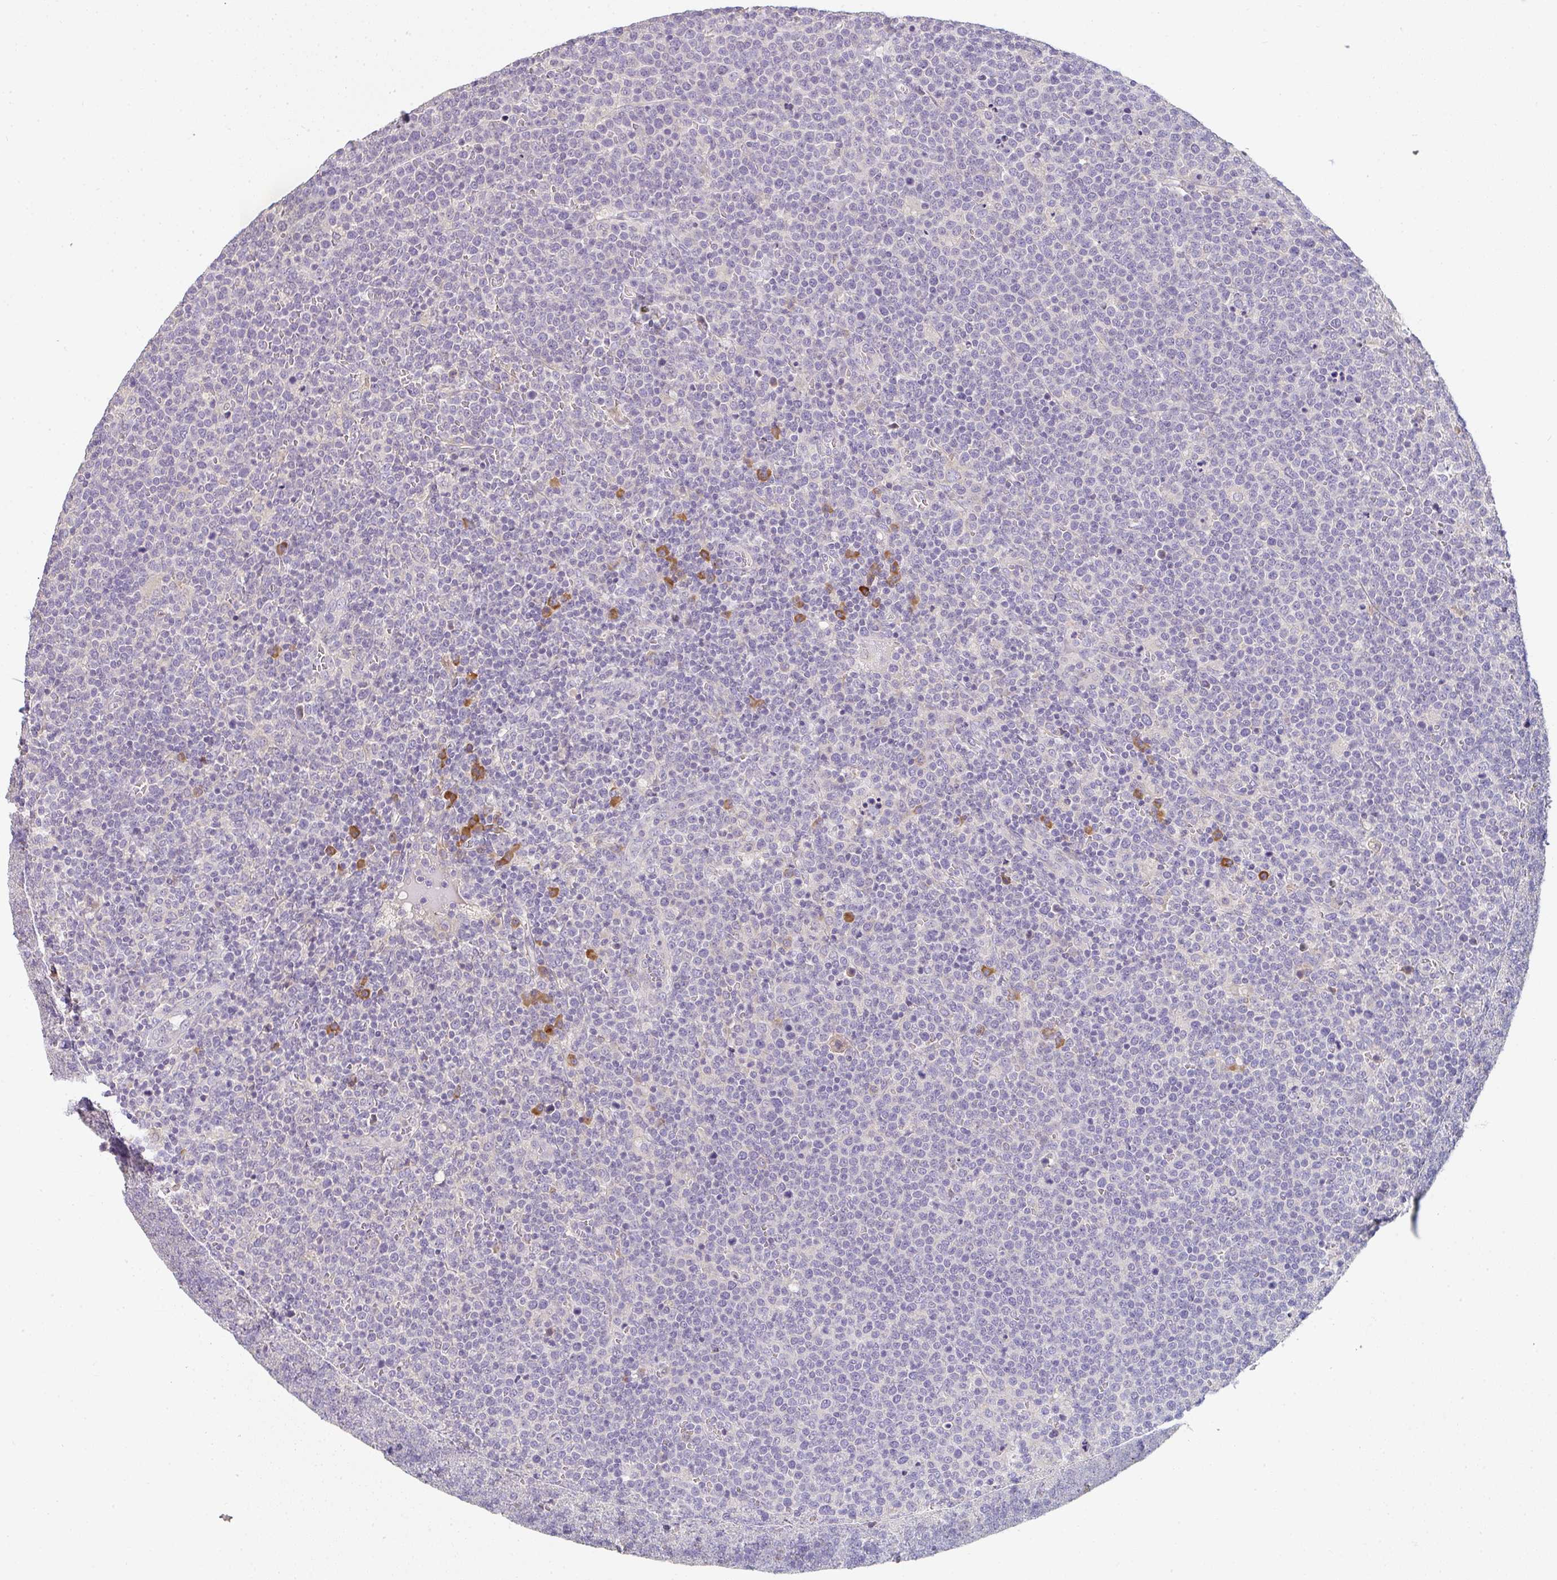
{"staining": {"intensity": "negative", "quantity": "none", "location": "none"}, "tissue": "lymphoma", "cell_type": "Tumor cells", "image_type": "cancer", "snomed": [{"axis": "morphology", "description": "Malignant lymphoma, non-Hodgkin's type, High grade"}, {"axis": "topography", "description": "Lymph node"}], "caption": "Immunohistochemical staining of human high-grade malignant lymphoma, non-Hodgkin's type shows no significant positivity in tumor cells.", "gene": "ZNF215", "patient": {"sex": "male", "age": 61}}